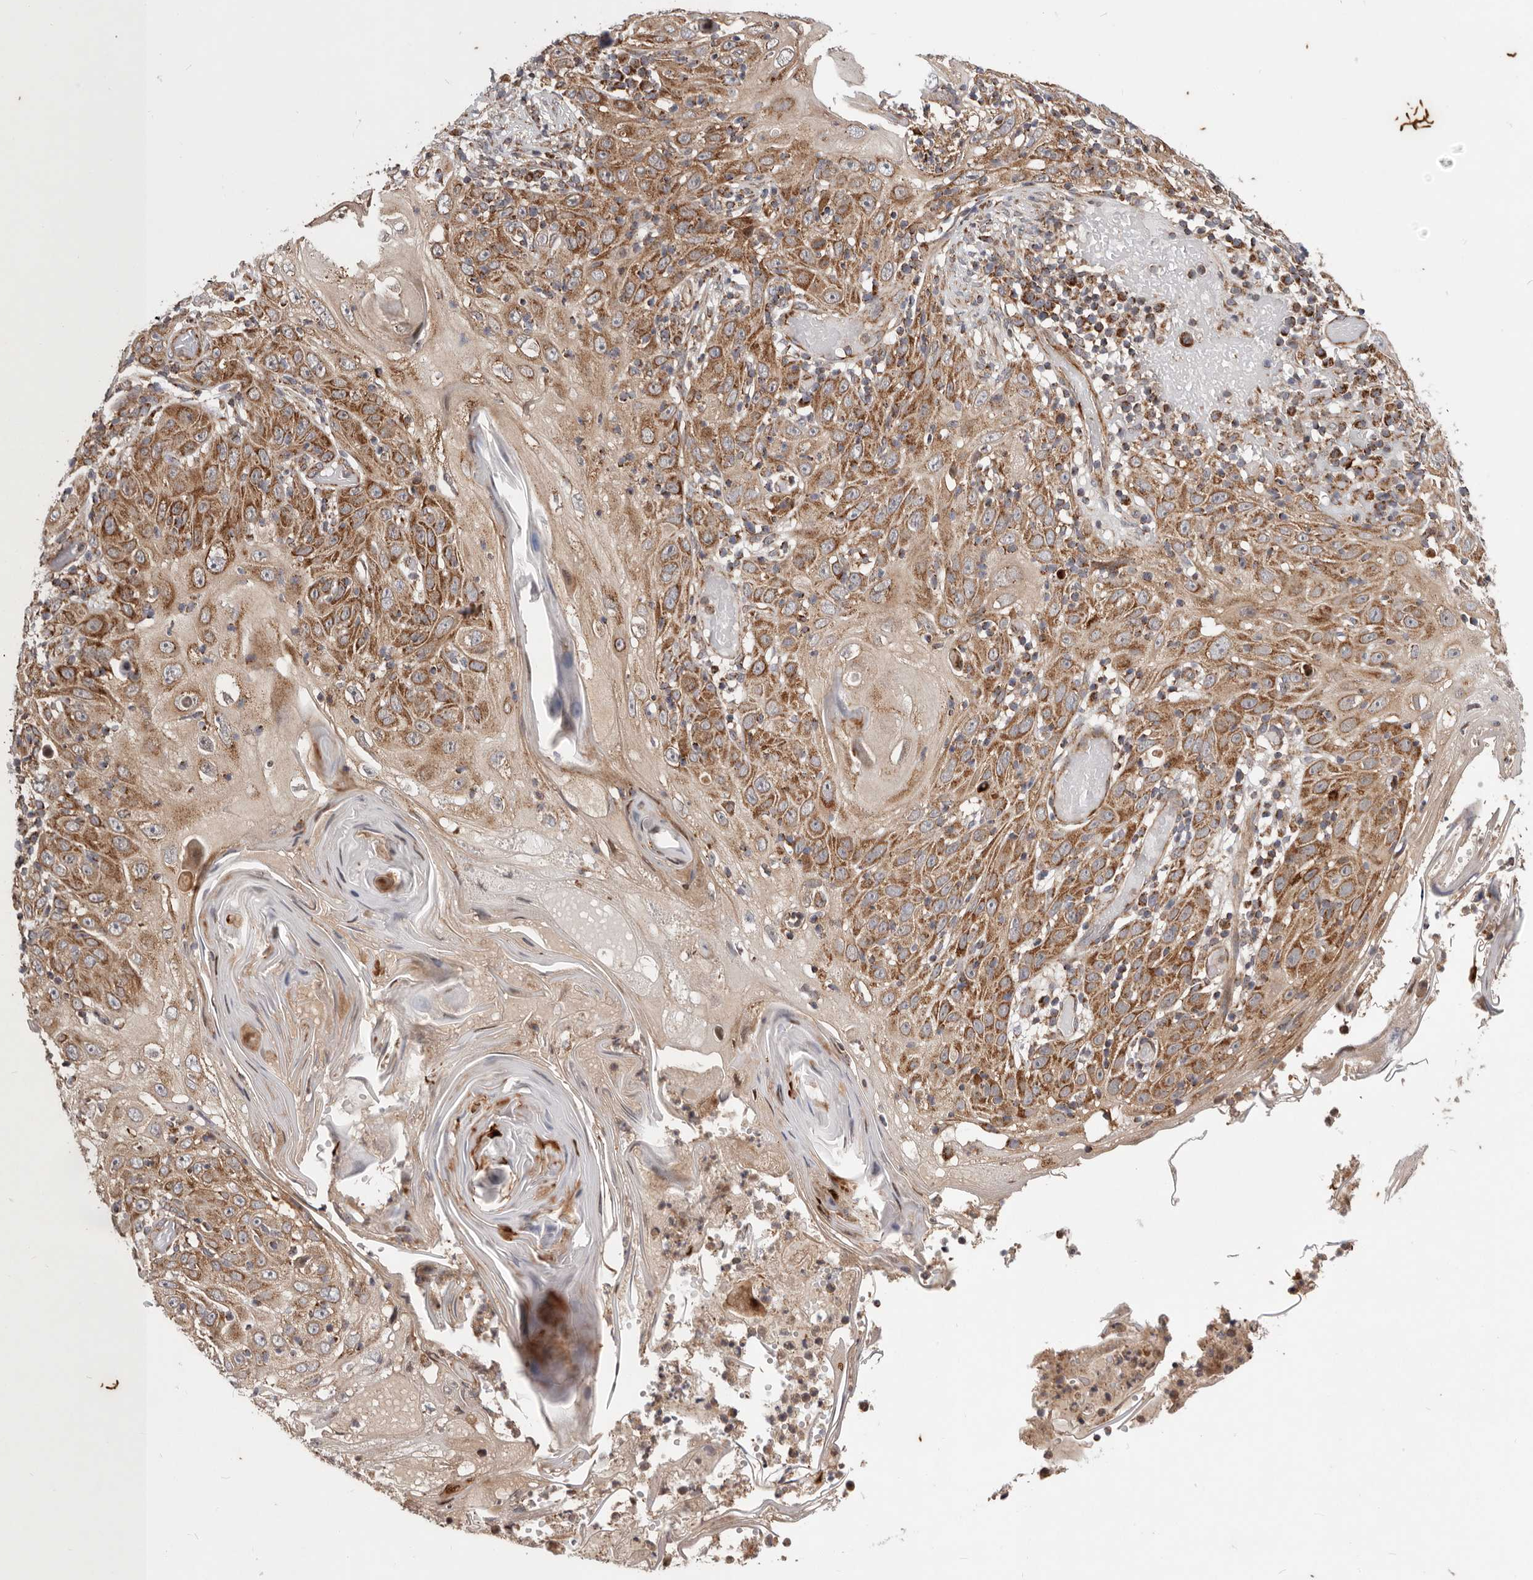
{"staining": {"intensity": "moderate", "quantity": ">75%", "location": "cytoplasmic/membranous"}, "tissue": "skin cancer", "cell_type": "Tumor cells", "image_type": "cancer", "snomed": [{"axis": "morphology", "description": "Squamous cell carcinoma, NOS"}, {"axis": "topography", "description": "Skin"}], "caption": "Skin squamous cell carcinoma was stained to show a protein in brown. There is medium levels of moderate cytoplasmic/membranous staining in about >75% of tumor cells.", "gene": "MRPS10", "patient": {"sex": "female", "age": 88}}